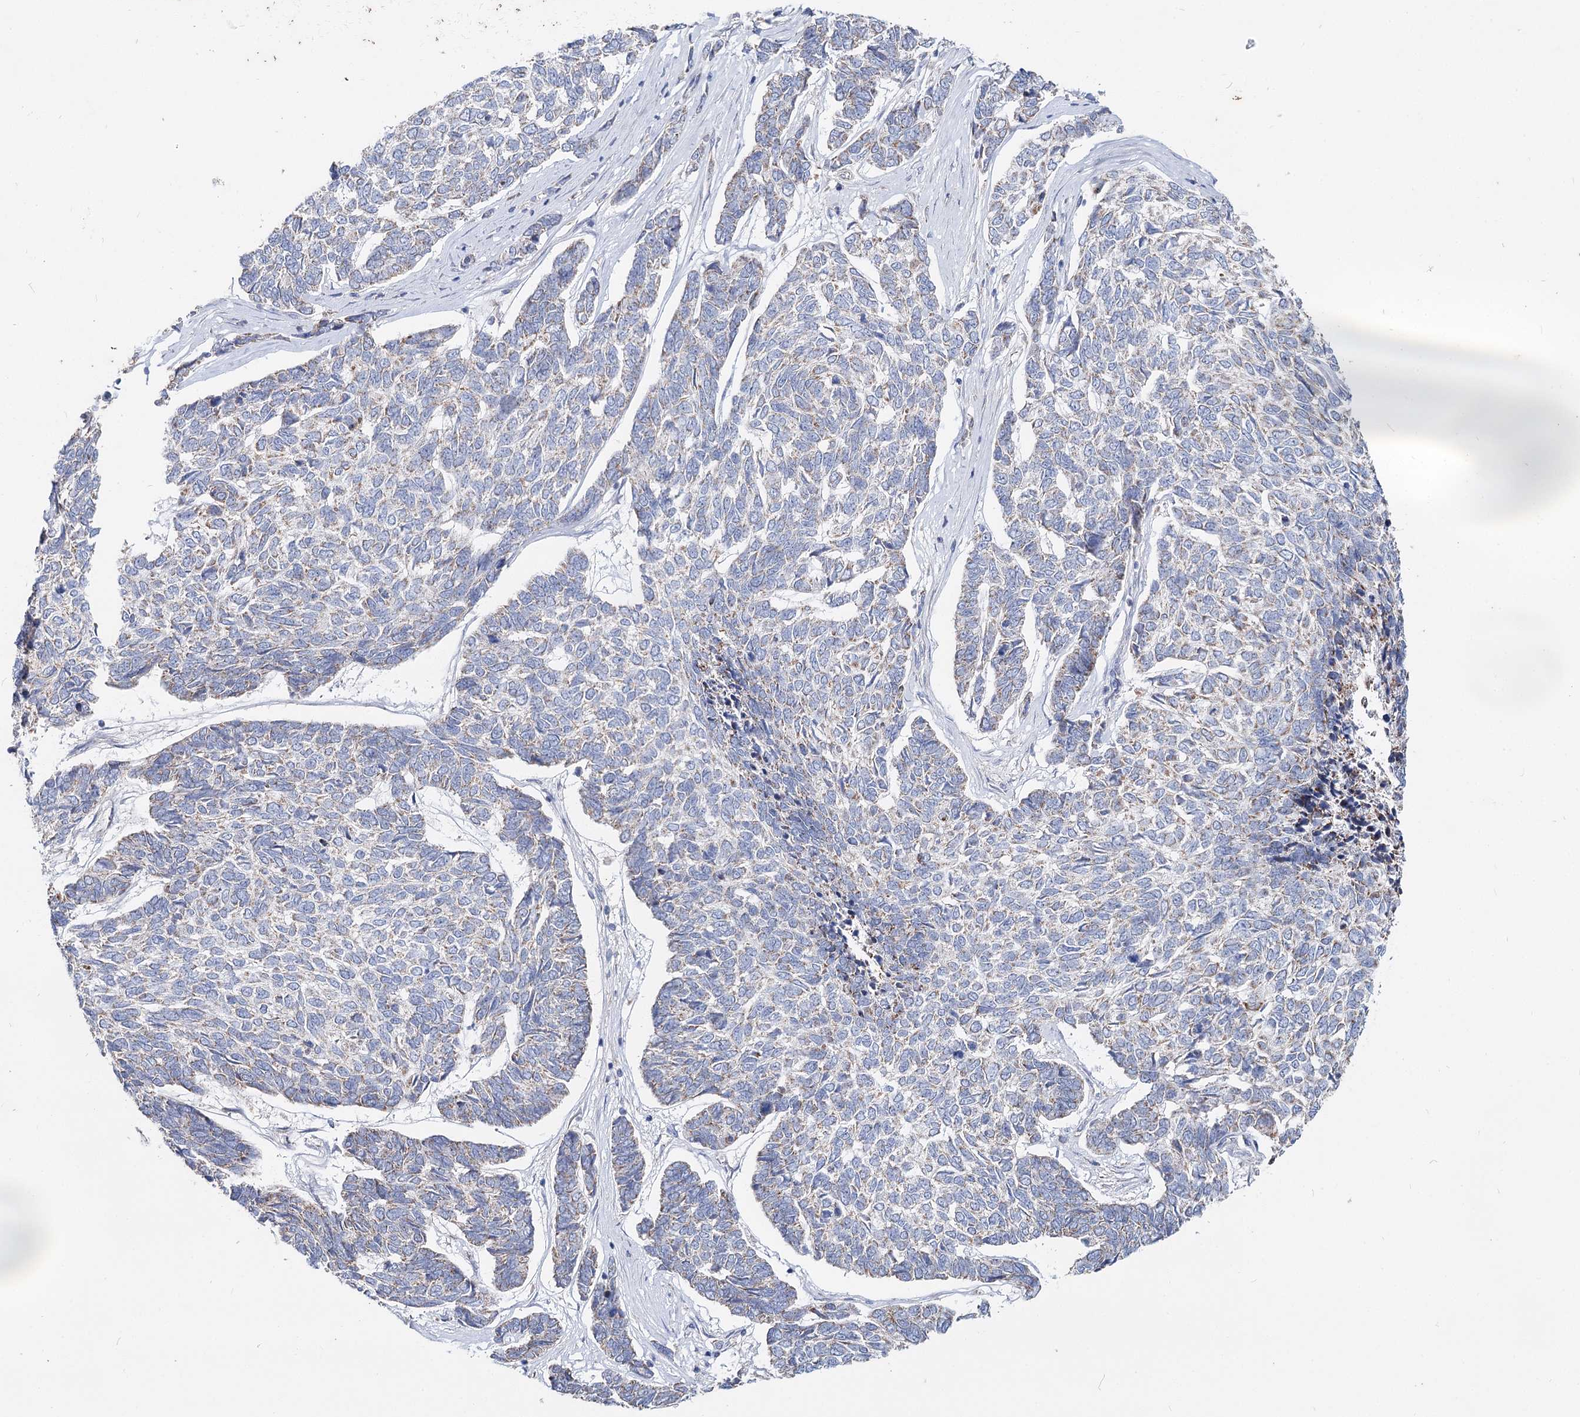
{"staining": {"intensity": "negative", "quantity": "none", "location": "none"}, "tissue": "skin cancer", "cell_type": "Tumor cells", "image_type": "cancer", "snomed": [{"axis": "morphology", "description": "Basal cell carcinoma"}, {"axis": "topography", "description": "Skin"}], "caption": "Histopathology image shows no protein staining in tumor cells of skin cancer (basal cell carcinoma) tissue. The staining was performed using DAB to visualize the protein expression in brown, while the nuclei were stained in blue with hematoxylin (Magnification: 20x).", "gene": "MCCC2", "patient": {"sex": "female", "age": 65}}